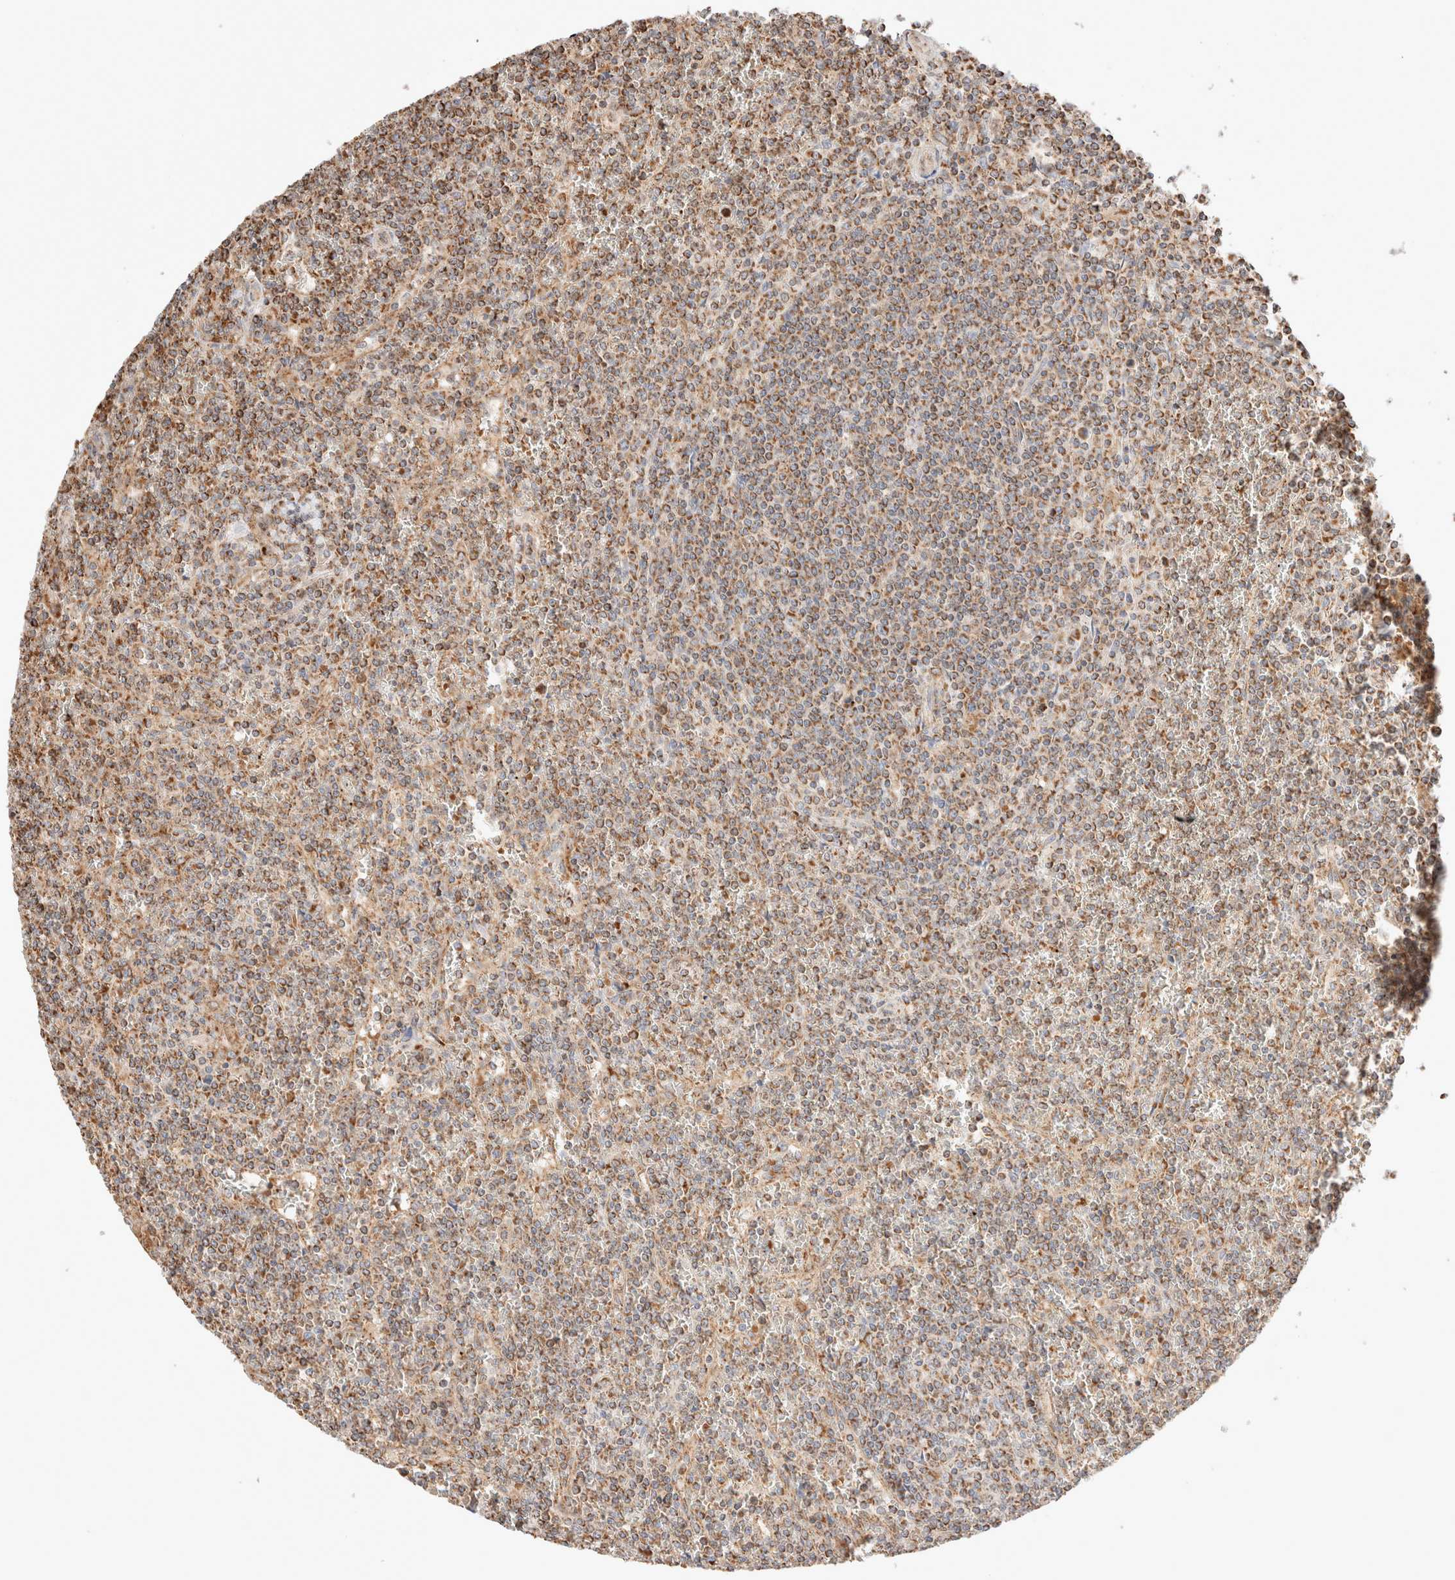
{"staining": {"intensity": "moderate", "quantity": "25%-75%", "location": "cytoplasmic/membranous"}, "tissue": "lymphoma", "cell_type": "Tumor cells", "image_type": "cancer", "snomed": [{"axis": "morphology", "description": "Malignant lymphoma, non-Hodgkin's type, Low grade"}, {"axis": "topography", "description": "Spleen"}], "caption": "Immunohistochemistry (IHC) photomicrograph of low-grade malignant lymphoma, non-Hodgkin's type stained for a protein (brown), which shows medium levels of moderate cytoplasmic/membranous positivity in approximately 25%-75% of tumor cells.", "gene": "TMPPE", "patient": {"sex": "female", "age": 19}}